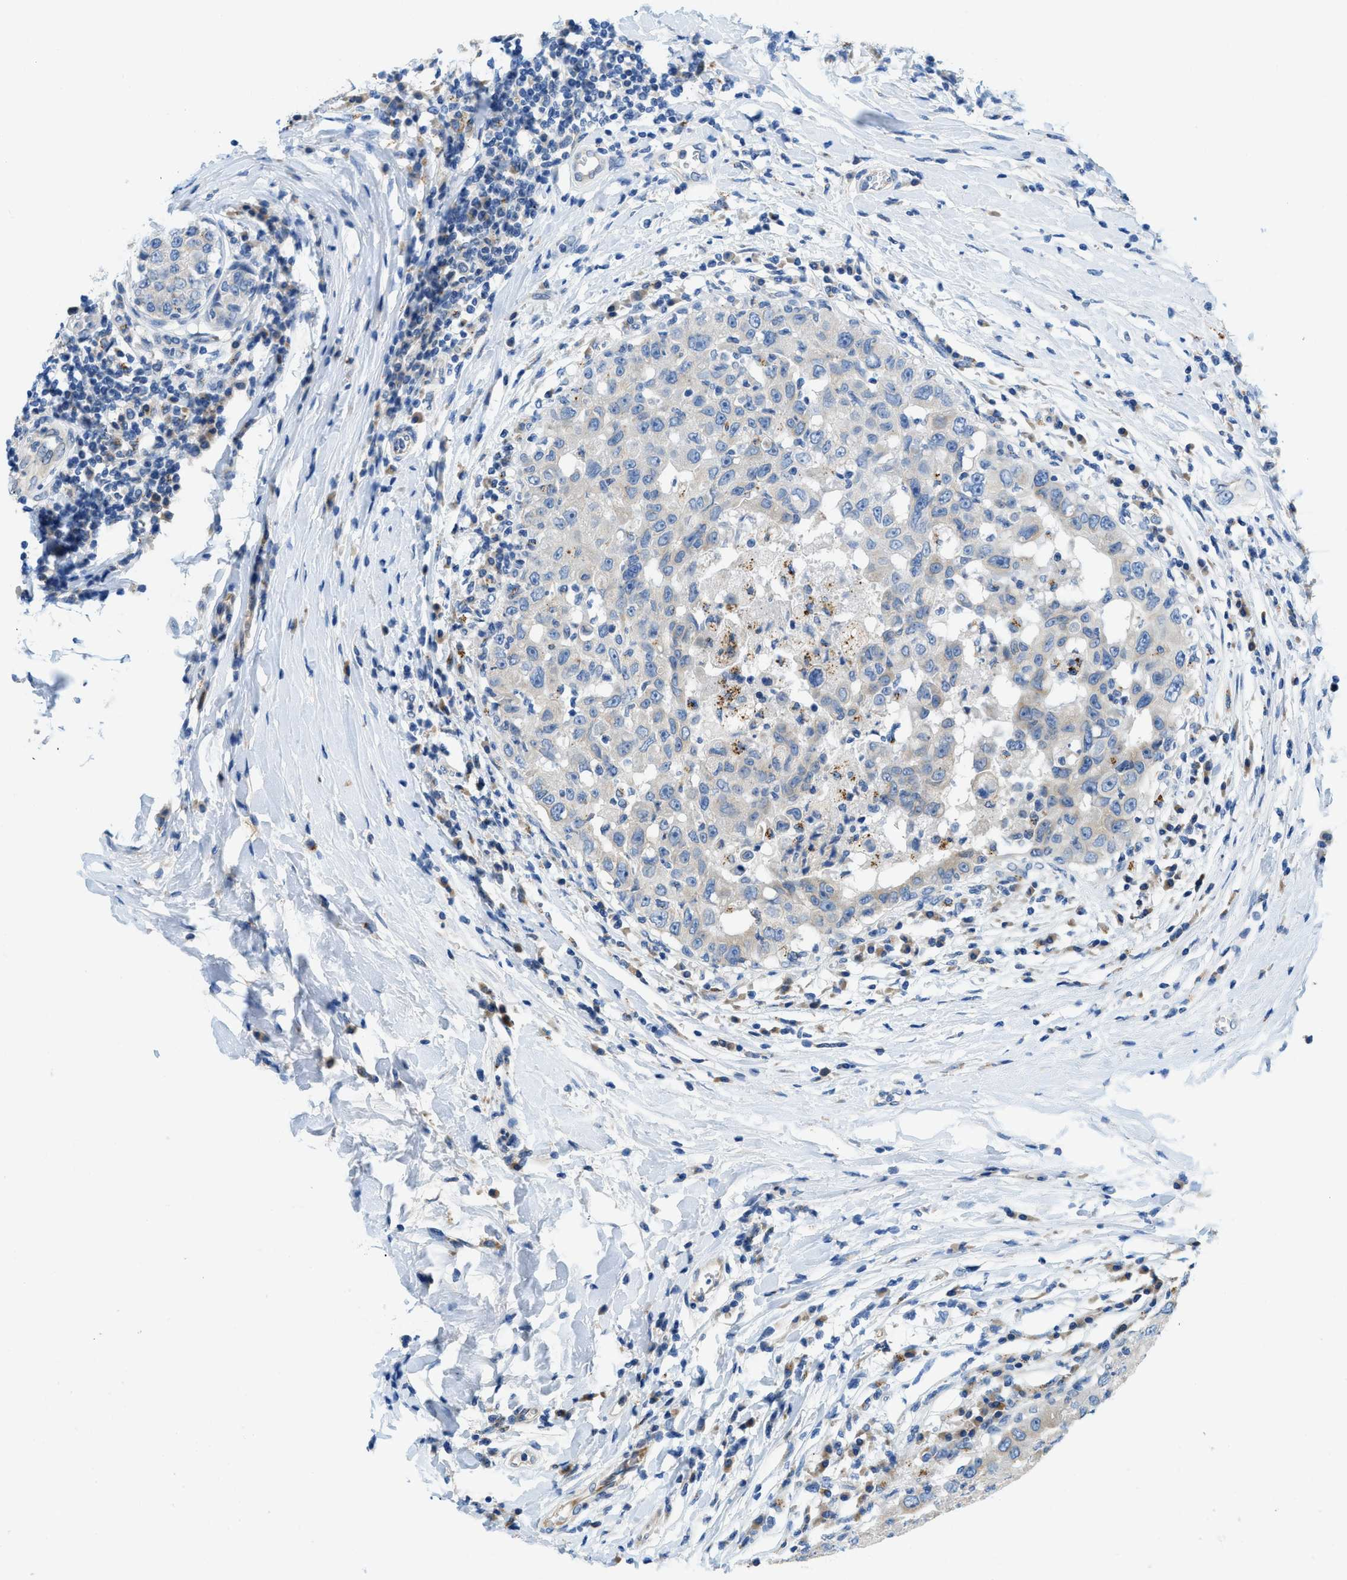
{"staining": {"intensity": "weak", "quantity": "<25%", "location": "cytoplasmic/membranous"}, "tissue": "breast cancer", "cell_type": "Tumor cells", "image_type": "cancer", "snomed": [{"axis": "morphology", "description": "Duct carcinoma"}, {"axis": "topography", "description": "Breast"}], "caption": "This is an immunohistochemistry (IHC) histopathology image of infiltrating ductal carcinoma (breast). There is no expression in tumor cells.", "gene": "TMEM248", "patient": {"sex": "female", "age": 27}}